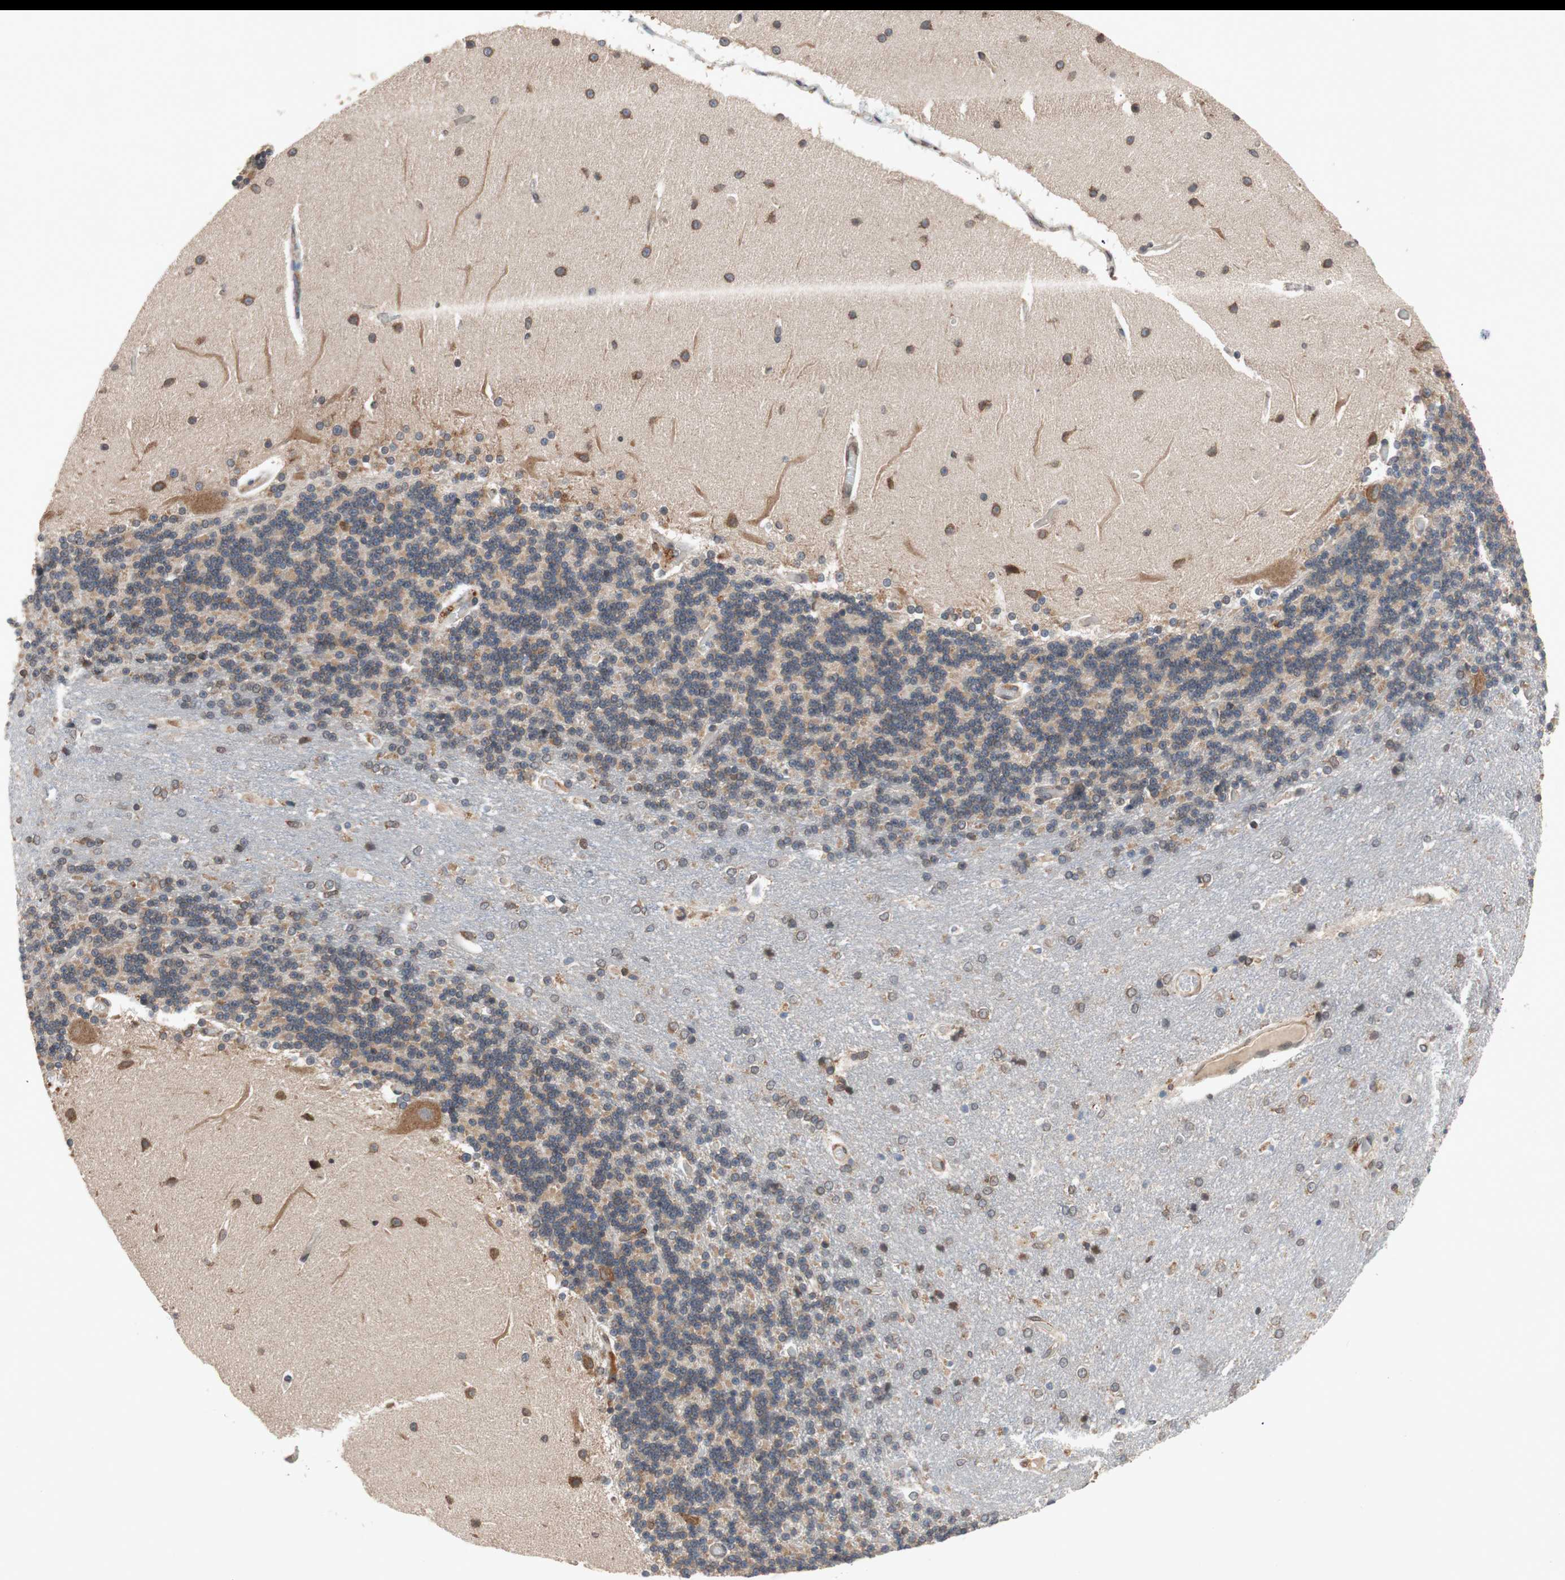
{"staining": {"intensity": "weak", "quantity": "25%-75%", "location": "cytoplasmic/membranous"}, "tissue": "cerebellum", "cell_type": "Cells in granular layer", "image_type": "normal", "snomed": [{"axis": "morphology", "description": "Normal tissue, NOS"}, {"axis": "topography", "description": "Cerebellum"}], "caption": "Weak cytoplasmic/membranous positivity is appreciated in approximately 25%-75% of cells in granular layer in unremarkable cerebellum. (DAB IHC with brightfield microscopy, high magnification).", "gene": "AUP1", "patient": {"sex": "female", "age": 54}}